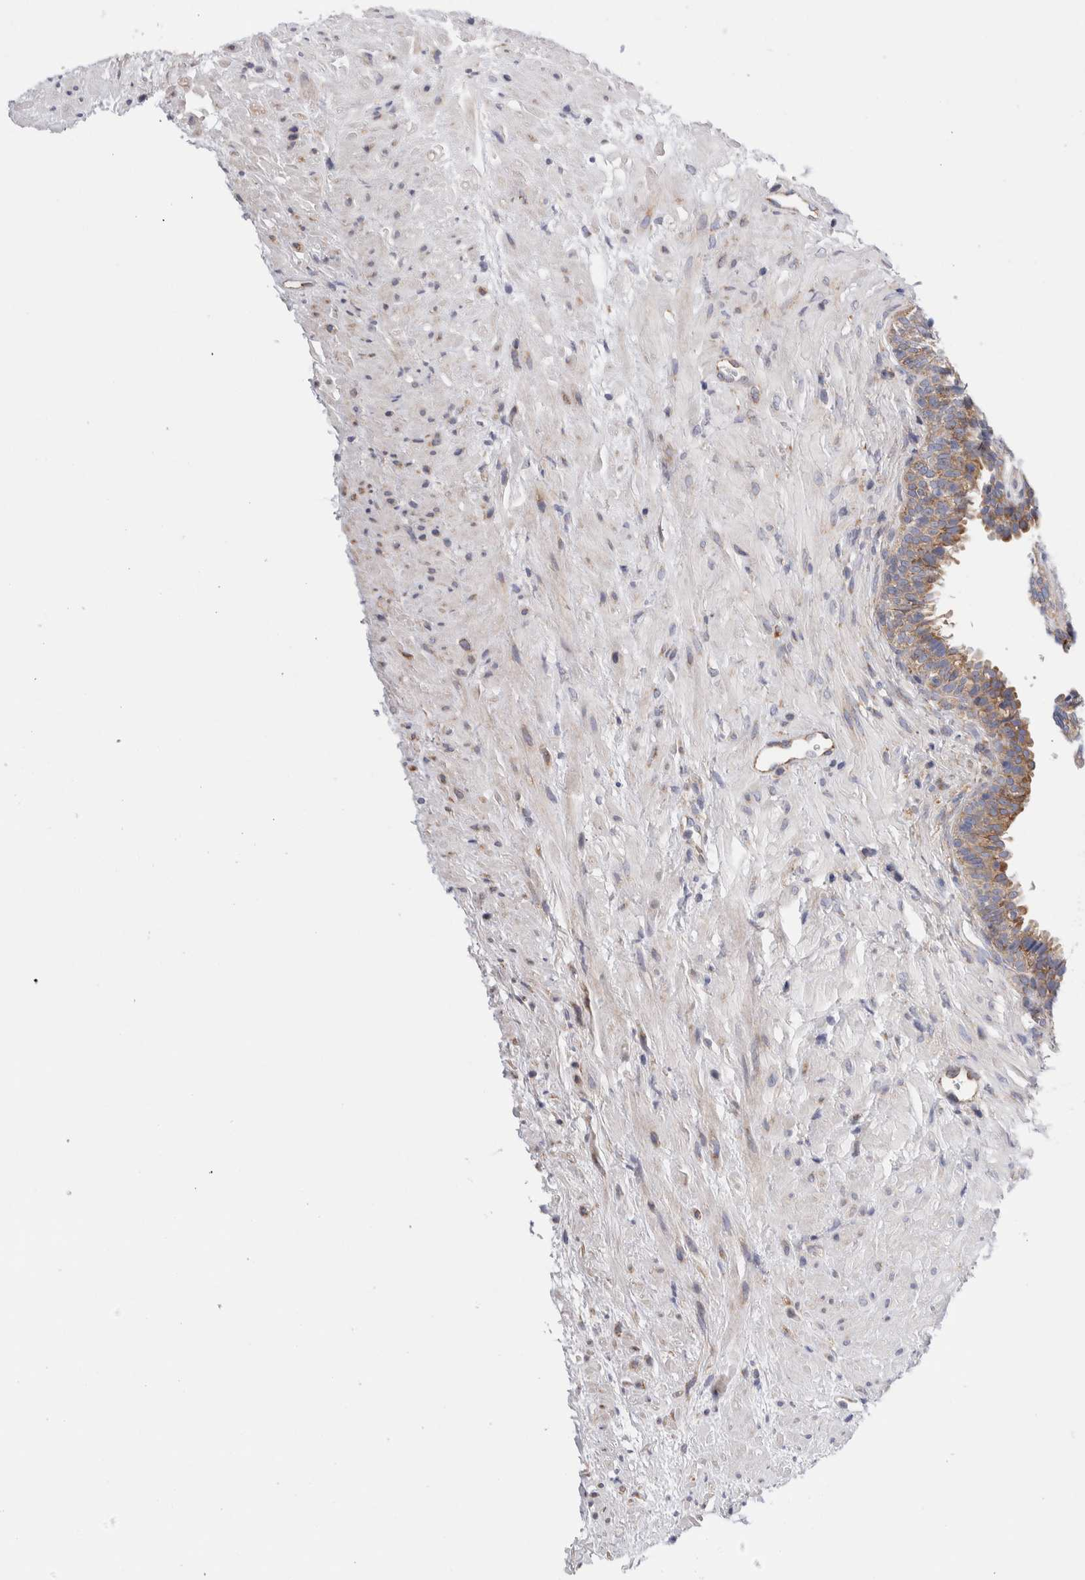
{"staining": {"intensity": "moderate", "quantity": "<25%", "location": "cytoplasmic/membranous"}, "tissue": "prostate", "cell_type": "Glandular cells", "image_type": "normal", "snomed": [{"axis": "morphology", "description": "Normal tissue, NOS"}, {"axis": "topography", "description": "Prostate"}], "caption": "Prostate stained with immunohistochemistry reveals moderate cytoplasmic/membranous positivity in approximately <25% of glandular cells. Immunohistochemistry (ihc) stains the protein in brown and the nuclei are stained blue.", "gene": "RACK1", "patient": {"sex": "male", "age": 76}}